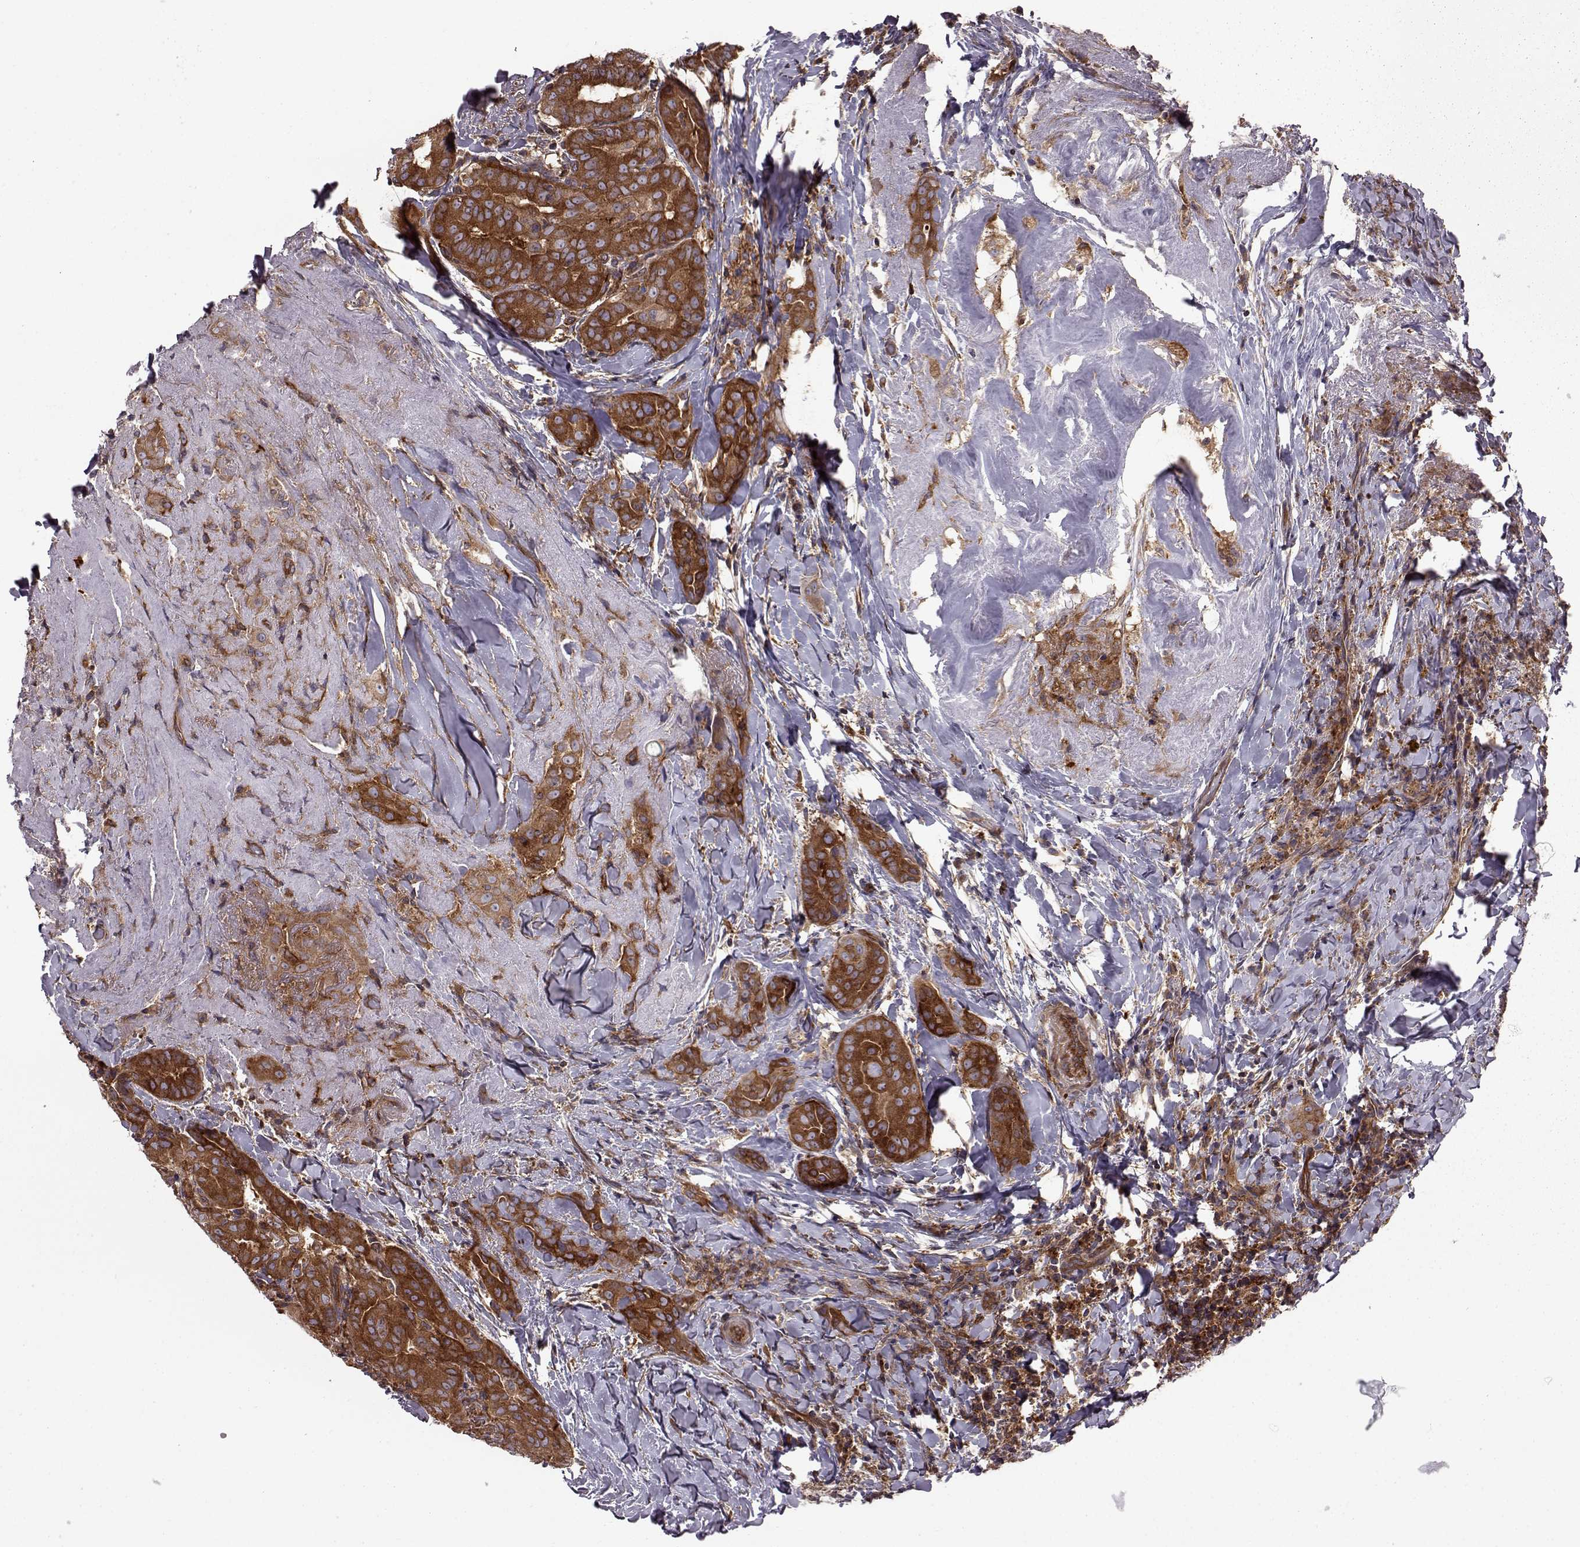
{"staining": {"intensity": "strong", "quantity": ">75%", "location": "cytoplasmic/membranous"}, "tissue": "thyroid cancer", "cell_type": "Tumor cells", "image_type": "cancer", "snomed": [{"axis": "morphology", "description": "Papillary adenocarcinoma, NOS"}, {"axis": "morphology", "description": "Papillary adenoma metastatic"}, {"axis": "topography", "description": "Thyroid gland"}], "caption": "Protein staining shows strong cytoplasmic/membranous positivity in approximately >75% of tumor cells in thyroid papillary adenoma metastatic.", "gene": "RABGAP1", "patient": {"sex": "female", "age": 50}}